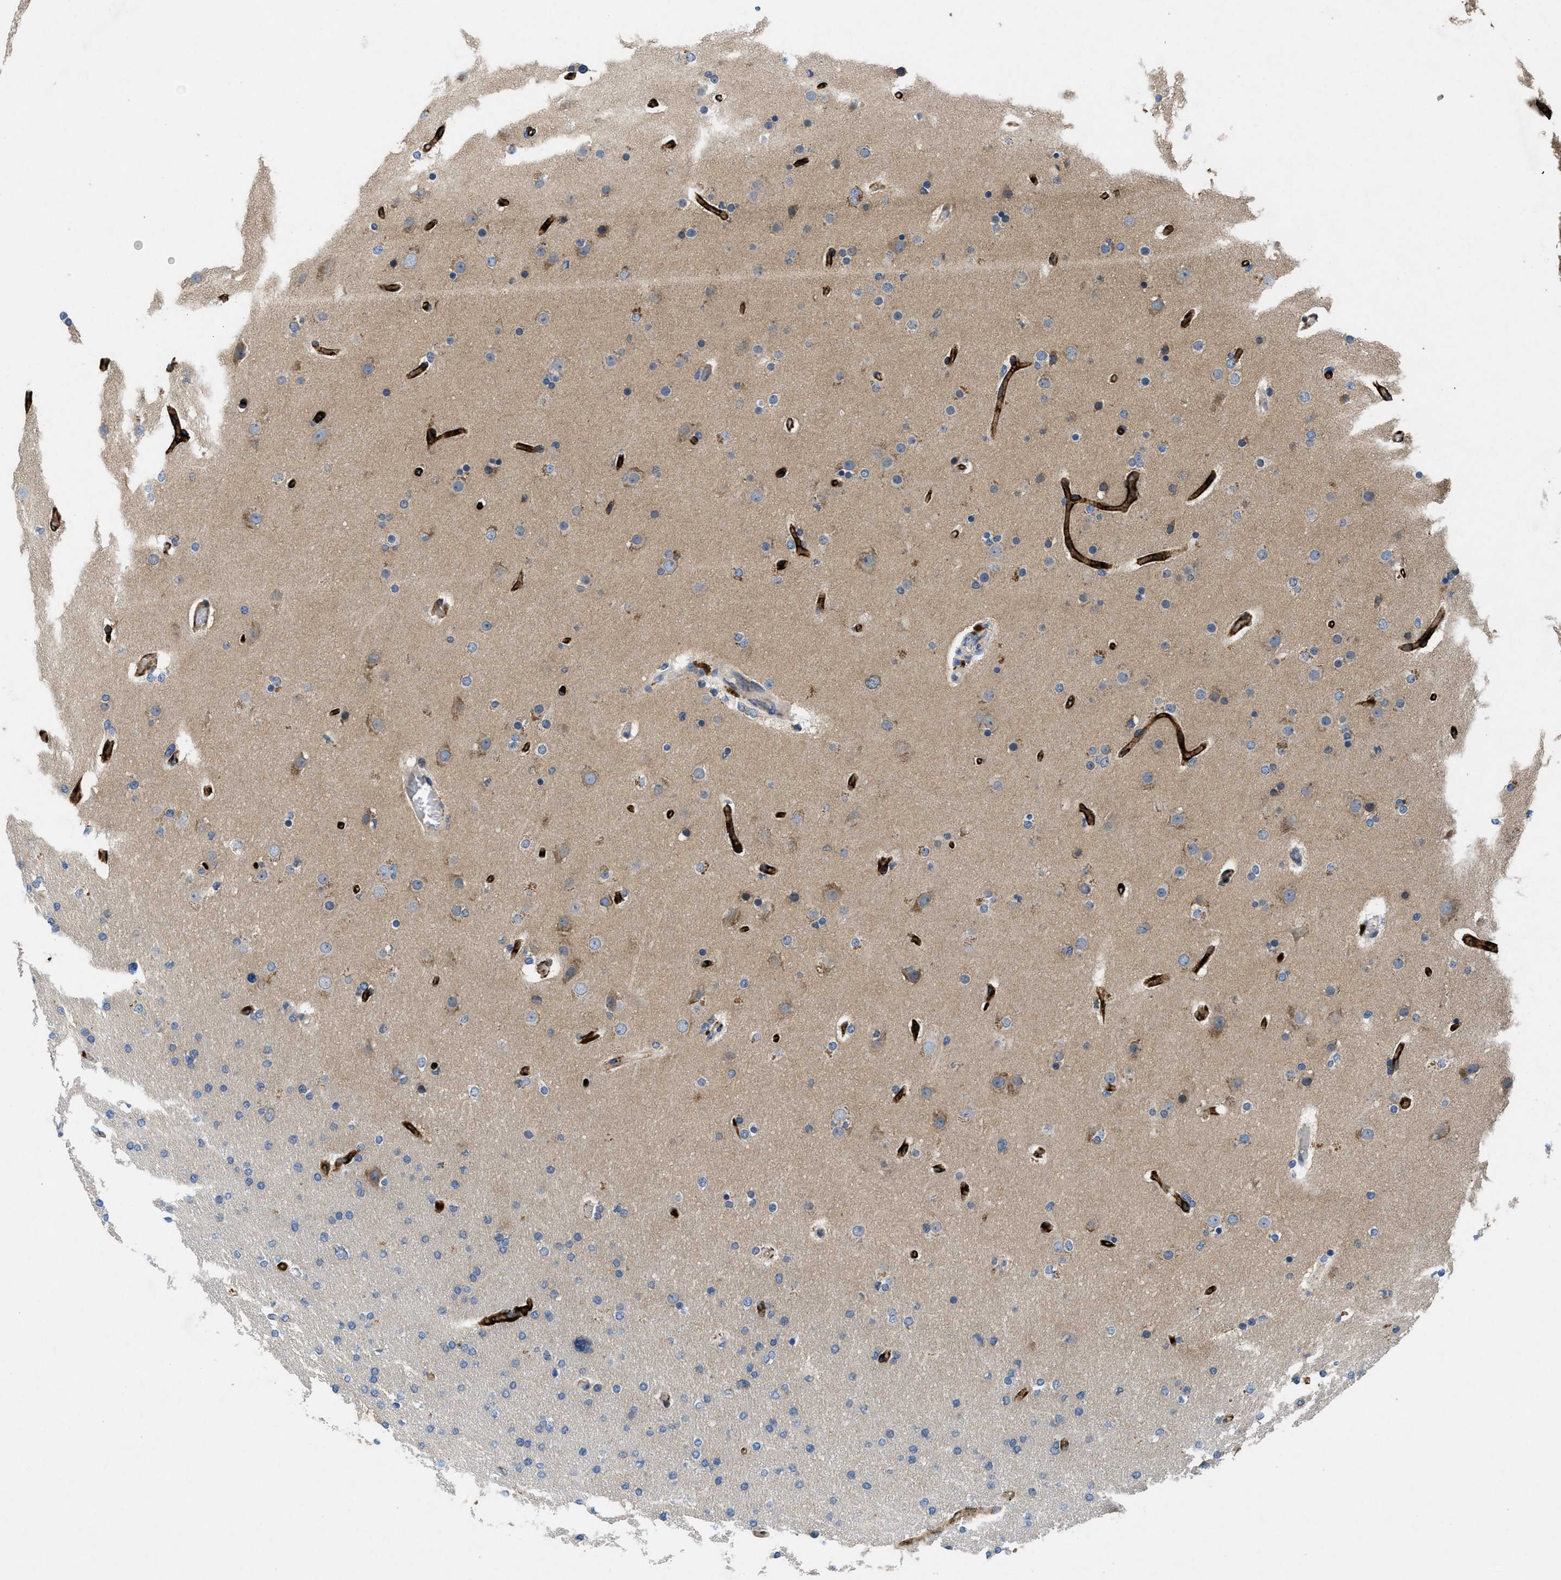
{"staining": {"intensity": "moderate", "quantity": "<25%", "location": "cytoplasmic/membranous"}, "tissue": "glioma", "cell_type": "Tumor cells", "image_type": "cancer", "snomed": [{"axis": "morphology", "description": "Glioma, malignant, High grade"}, {"axis": "topography", "description": "Cerebral cortex"}], "caption": "Glioma stained with a brown dye reveals moderate cytoplasmic/membranous positive staining in about <25% of tumor cells.", "gene": "PGR", "patient": {"sex": "female", "age": 36}}